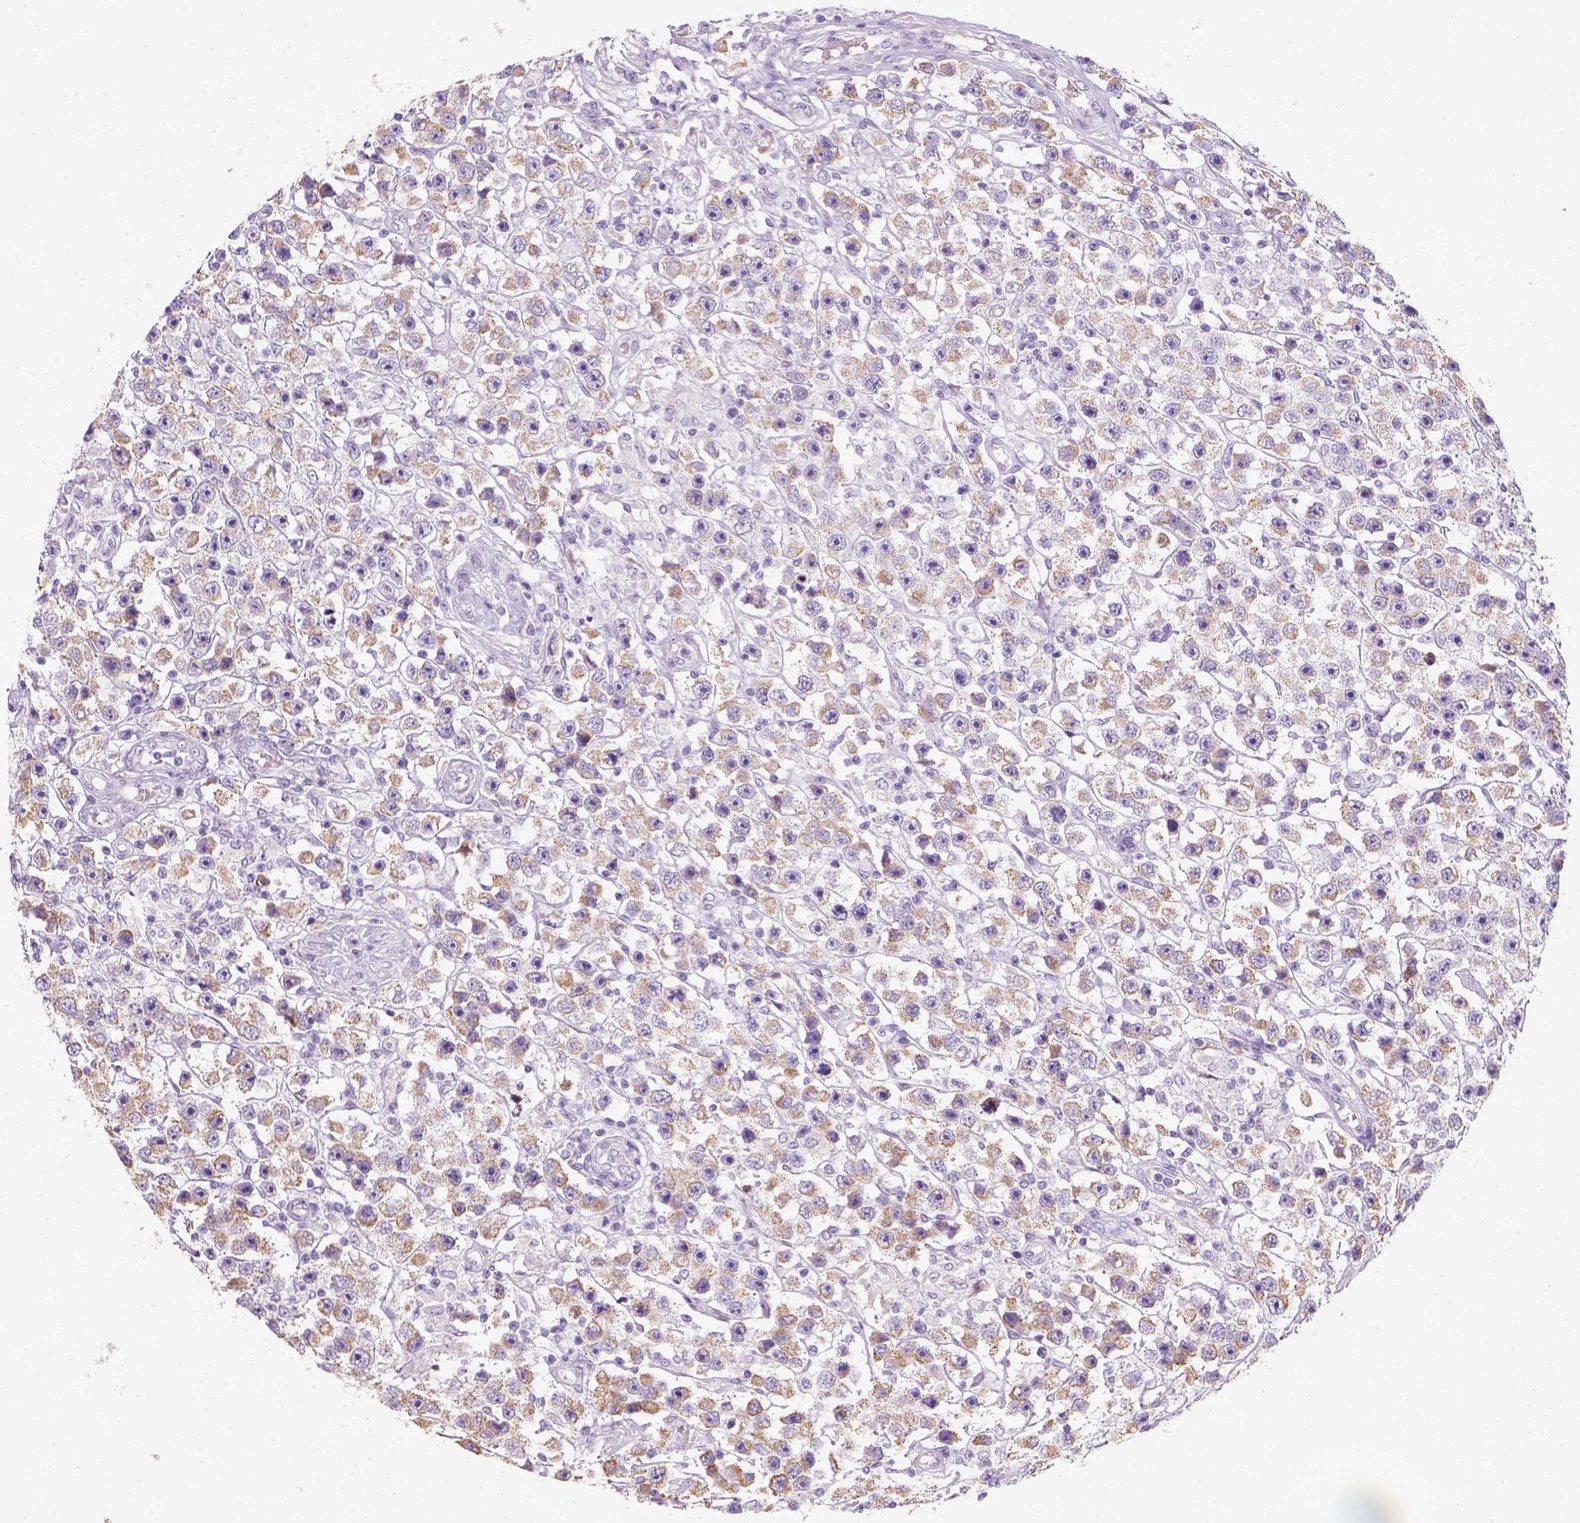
{"staining": {"intensity": "weak", "quantity": "25%-75%", "location": "cytoplasmic/membranous"}, "tissue": "testis cancer", "cell_type": "Tumor cells", "image_type": "cancer", "snomed": [{"axis": "morphology", "description": "Seminoma, NOS"}, {"axis": "topography", "description": "Testis"}], "caption": "There is low levels of weak cytoplasmic/membranous expression in tumor cells of seminoma (testis), as demonstrated by immunohistochemical staining (brown color).", "gene": "CES2", "patient": {"sex": "male", "age": 45}}